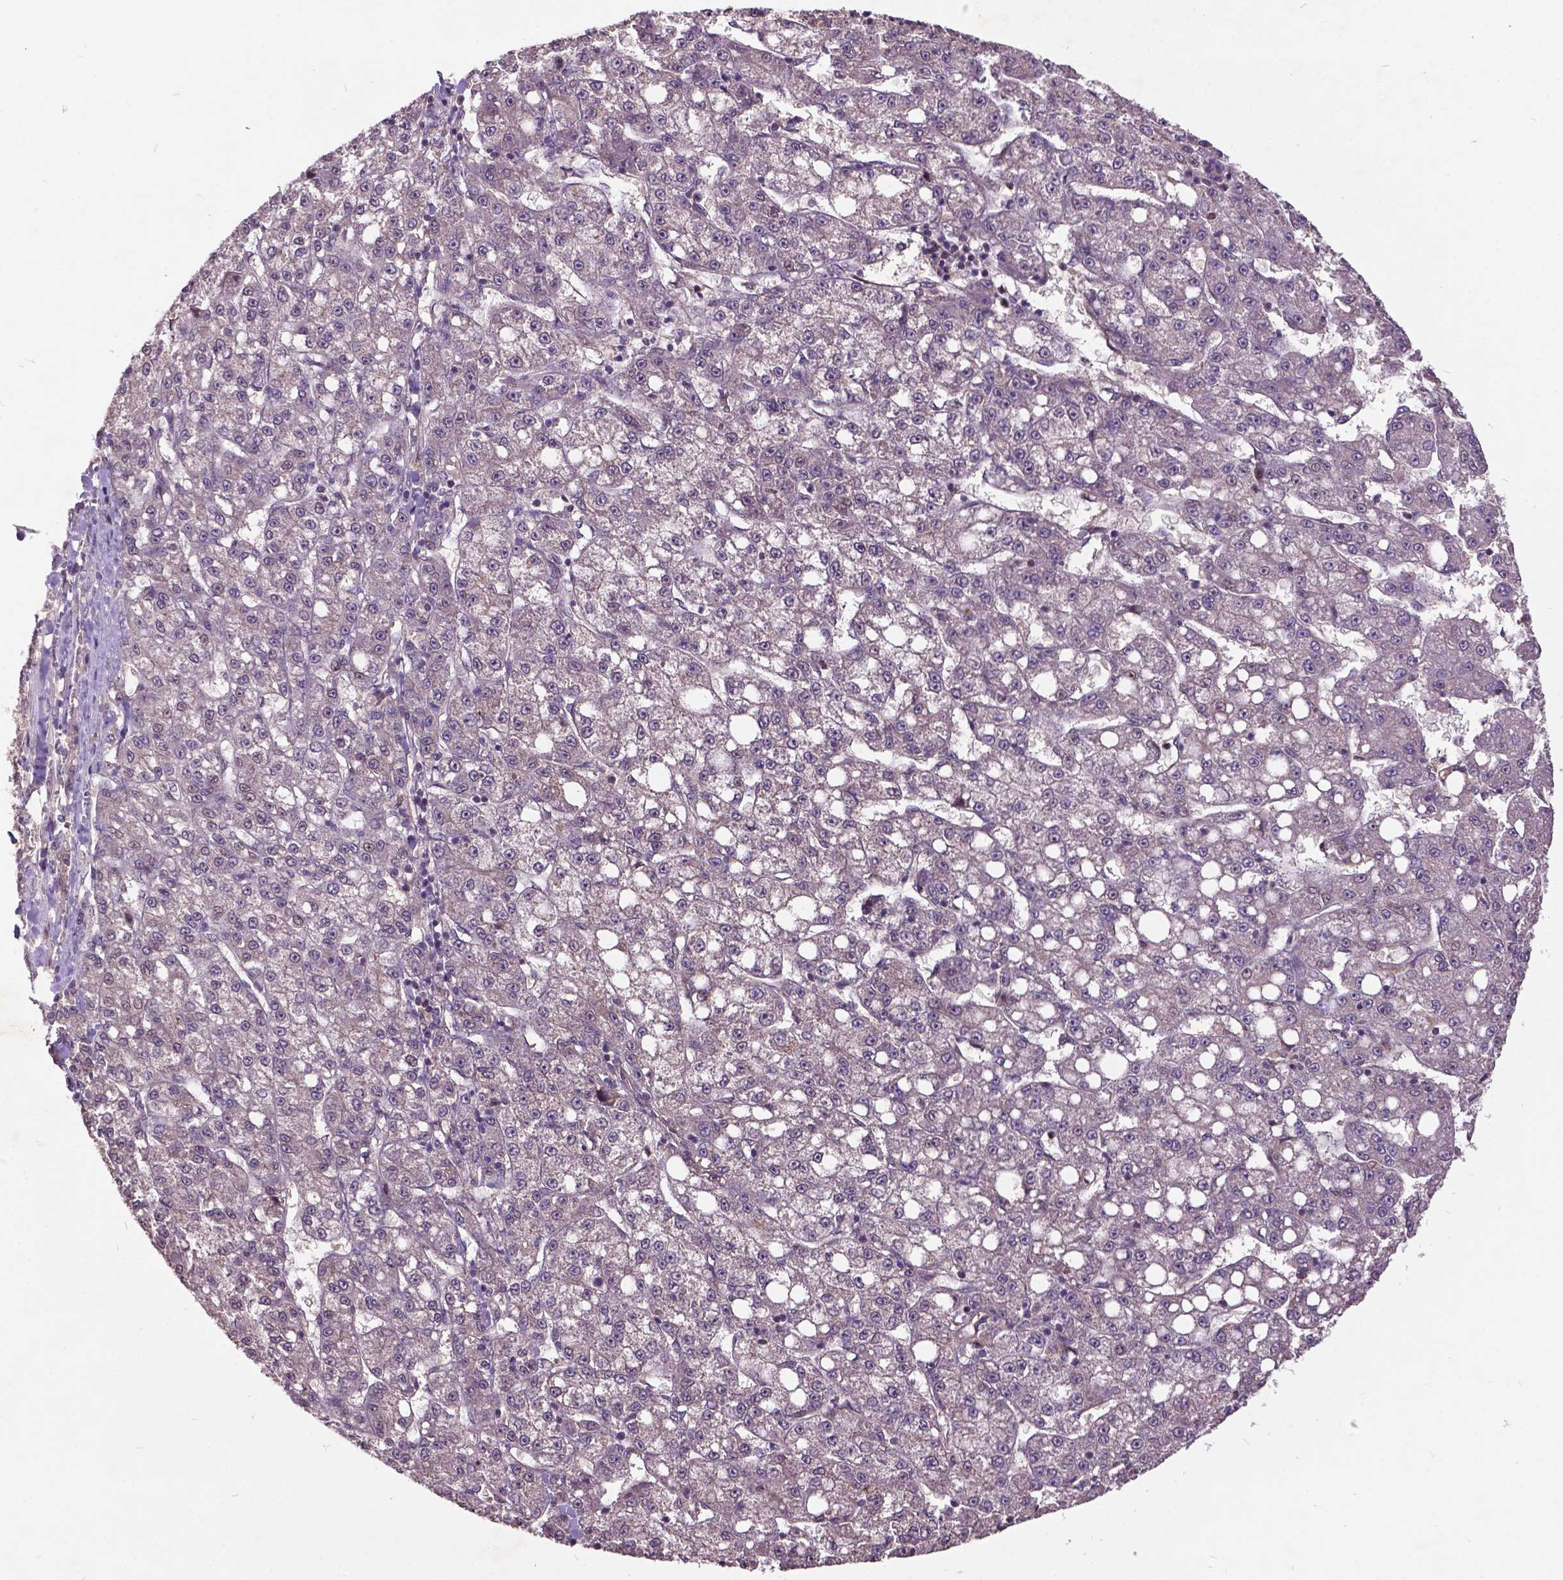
{"staining": {"intensity": "negative", "quantity": "none", "location": "none"}, "tissue": "liver cancer", "cell_type": "Tumor cells", "image_type": "cancer", "snomed": [{"axis": "morphology", "description": "Carcinoma, Hepatocellular, NOS"}, {"axis": "topography", "description": "Liver"}], "caption": "The histopathology image exhibits no staining of tumor cells in liver cancer.", "gene": "AP1S3", "patient": {"sex": "female", "age": 65}}